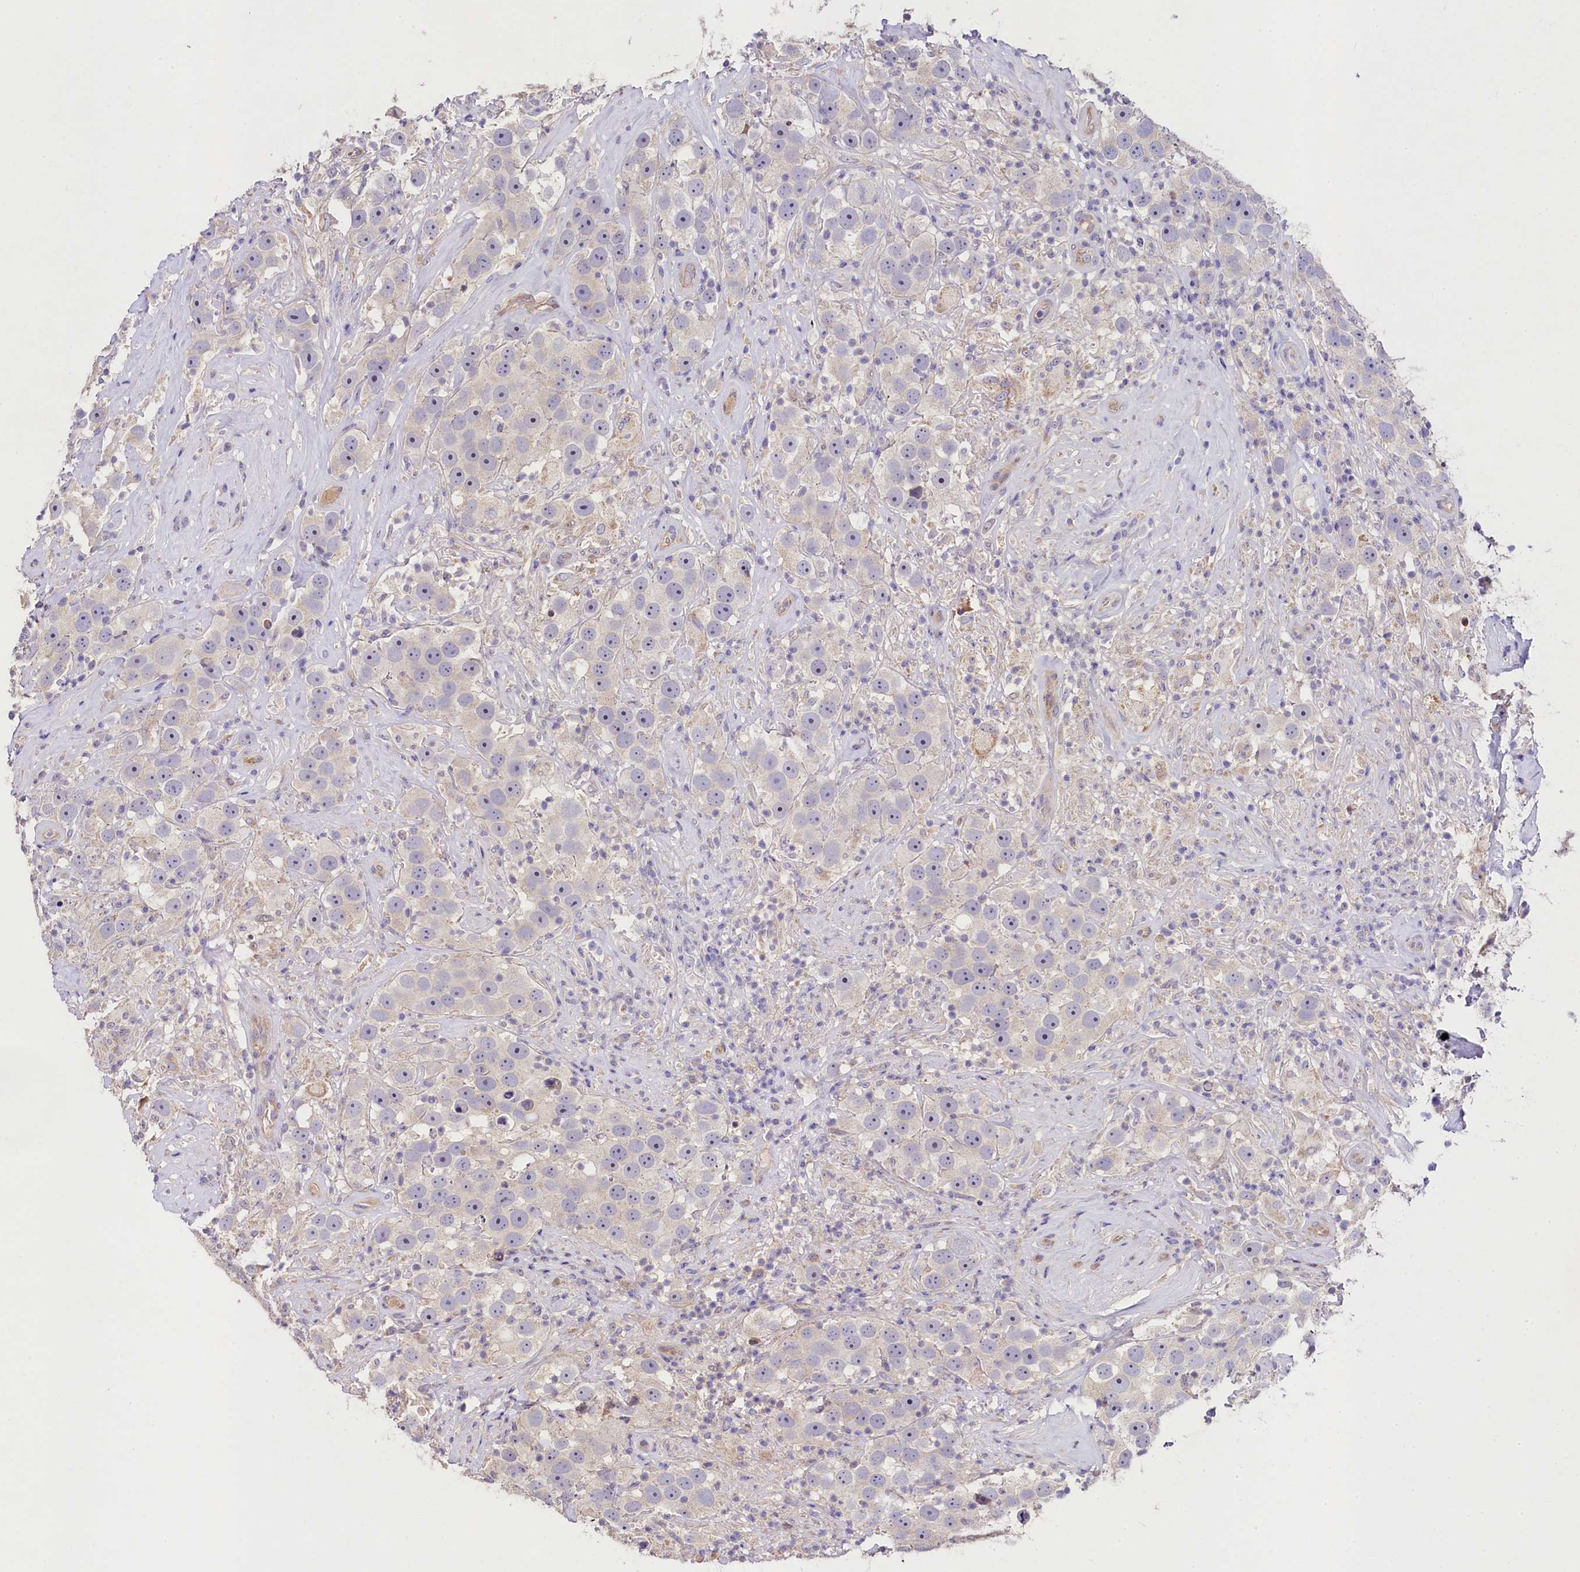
{"staining": {"intensity": "negative", "quantity": "none", "location": "none"}, "tissue": "testis cancer", "cell_type": "Tumor cells", "image_type": "cancer", "snomed": [{"axis": "morphology", "description": "Seminoma, NOS"}, {"axis": "topography", "description": "Testis"}], "caption": "High magnification brightfield microscopy of testis cancer (seminoma) stained with DAB (brown) and counterstained with hematoxylin (blue): tumor cells show no significant positivity.", "gene": "FXYD6", "patient": {"sex": "male", "age": 49}}